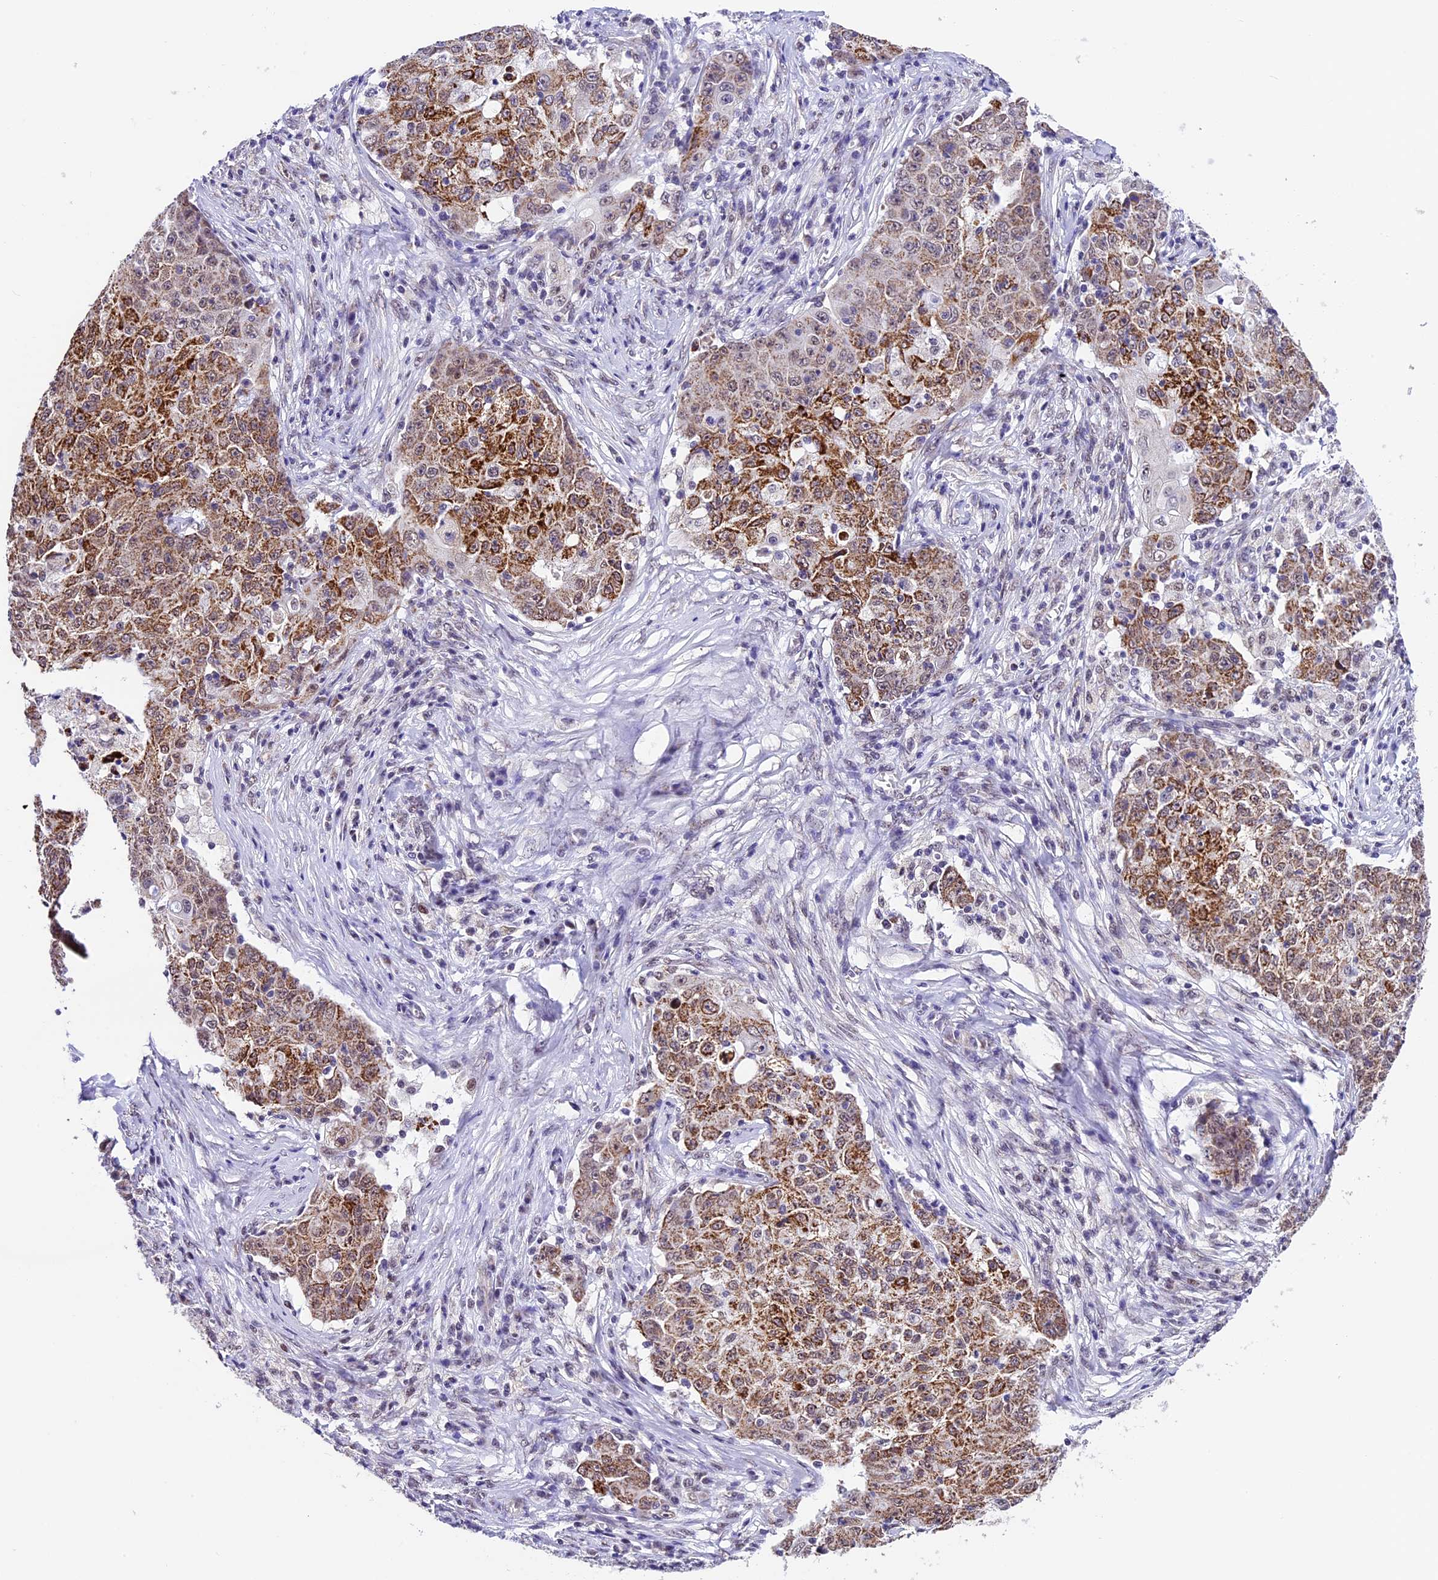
{"staining": {"intensity": "moderate", "quantity": ">75%", "location": "cytoplasmic/membranous"}, "tissue": "ovarian cancer", "cell_type": "Tumor cells", "image_type": "cancer", "snomed": [{"axis": "morphology", "description": "Carcinoma, endometroid"}, {"axis": "topography", "description": "Ovary"}], "caption": "IHC (DAB) staining of ovarian endometroid carcinoma exhibits moderate cytoplasmic/membranous protein positivity in about >75% of tumor cells.", "gene": "CARS2", "patient": {"sex": "female", "age": 42}}